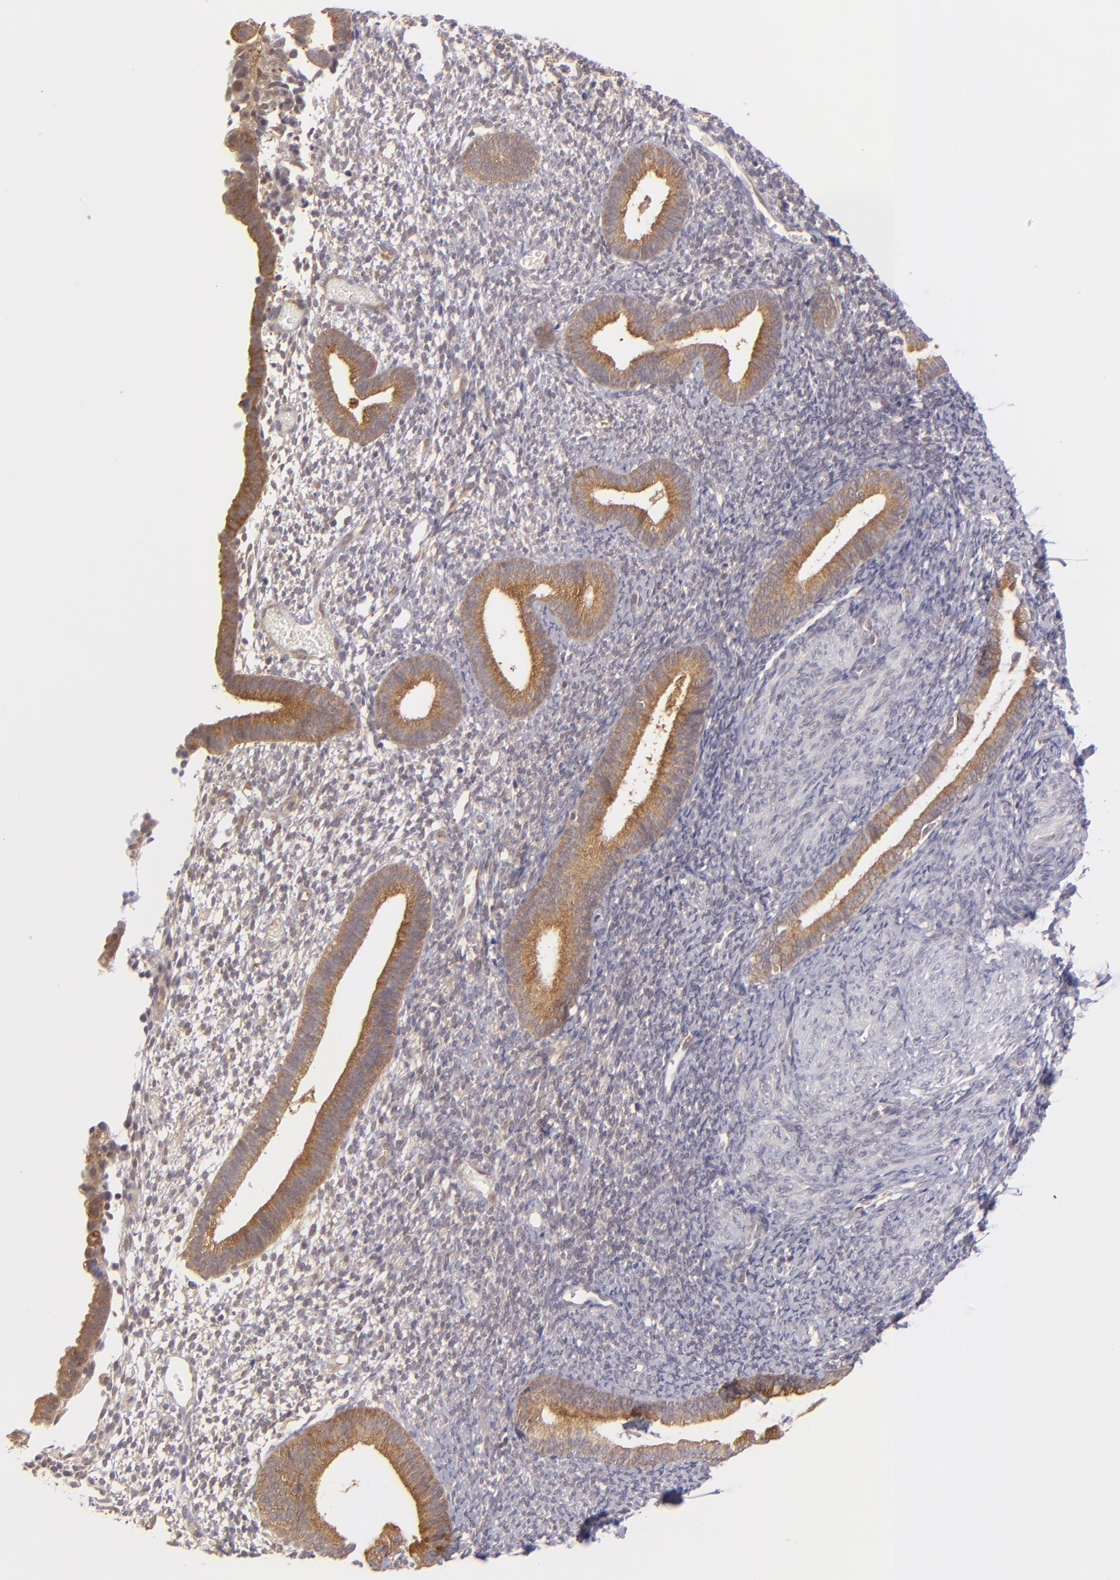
{"staining": {"intensity": "weak", "quantity": "<25%", "location": "cytoplasmic/membranous"}, "tissue": "endometrium", "cell_type": "Cells in endometrial stroma", "image_type": "normal", "snomed": [{"axis": "morphology", "description": "Normal tissue, NOS"}, {"axis": "topography", "description": "Smooth muscle"}, {"axis": "topography", "description": "Endometrium"}], "caption": "A high-resolution photomicrograph shows immunohistochemistry staining of benign endometrium, which demonstrates no significant staining in cells in endometrial stroma. (DAB (3,3'-diaminobenzidine) IHC, high magnification).", "gene": "PTPN13", "patient": {"sex": "female", "age": 57}}